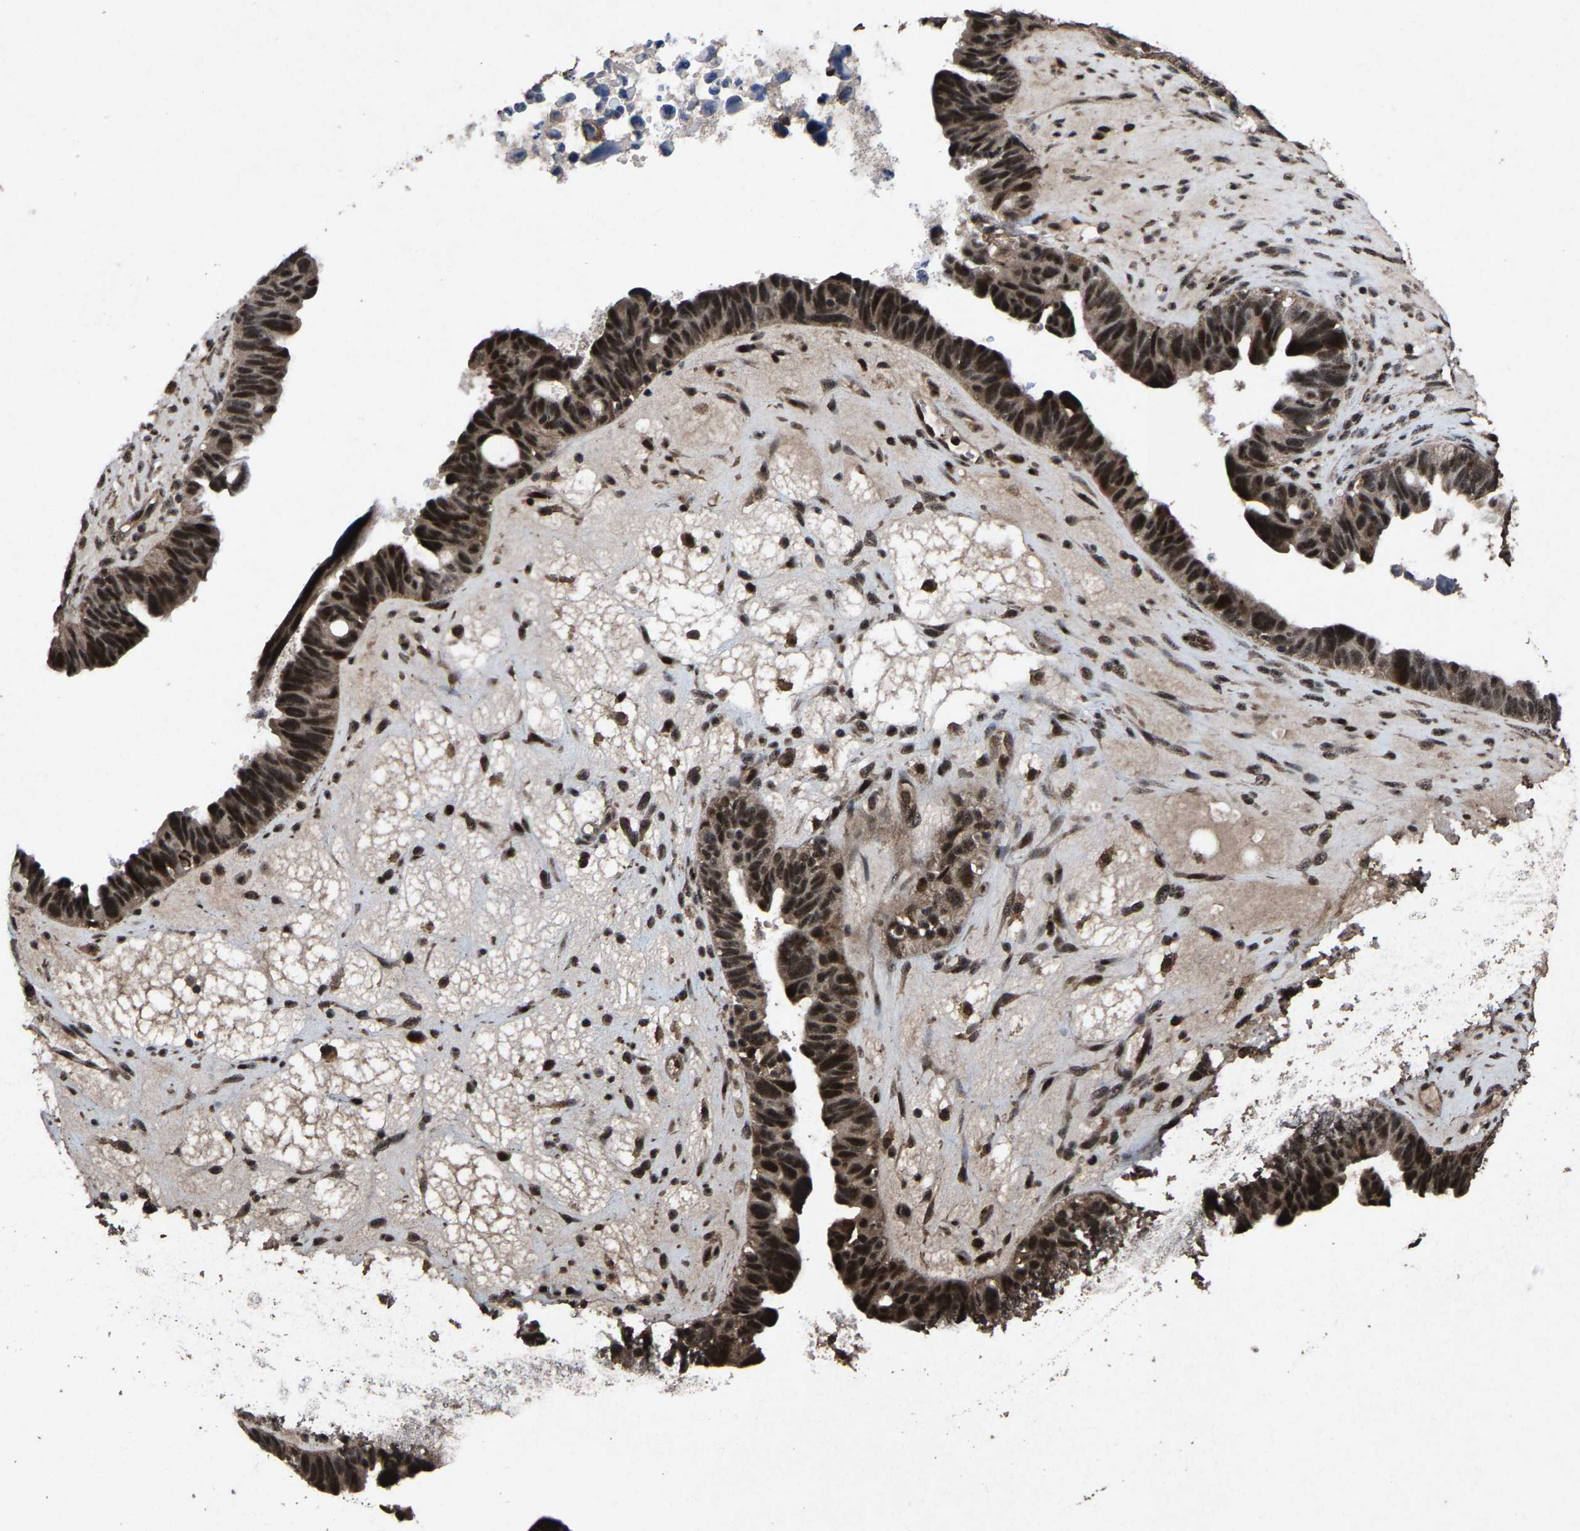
{"staining": {"intensity": "strong", "quantity": ">75%", "location": "nuclear"}, "tissue": "ovarian cancer", "cell_type": "Tumor cells", "image_type": "cancer", "snomed": [{"axis": "morphology", "description": "Cystadenocarcinoma, serous, NOS"}, {"axis": "topography", "description": "Ovary"}], "caption": "The immunohistochemical stain highlights strong nuclear staining in tumor cells of ovarian cancer (serous cystadenocarcinoma) tissue.", "gene": "HAUS6", "patient": {"sex": "female", "age": 79}}